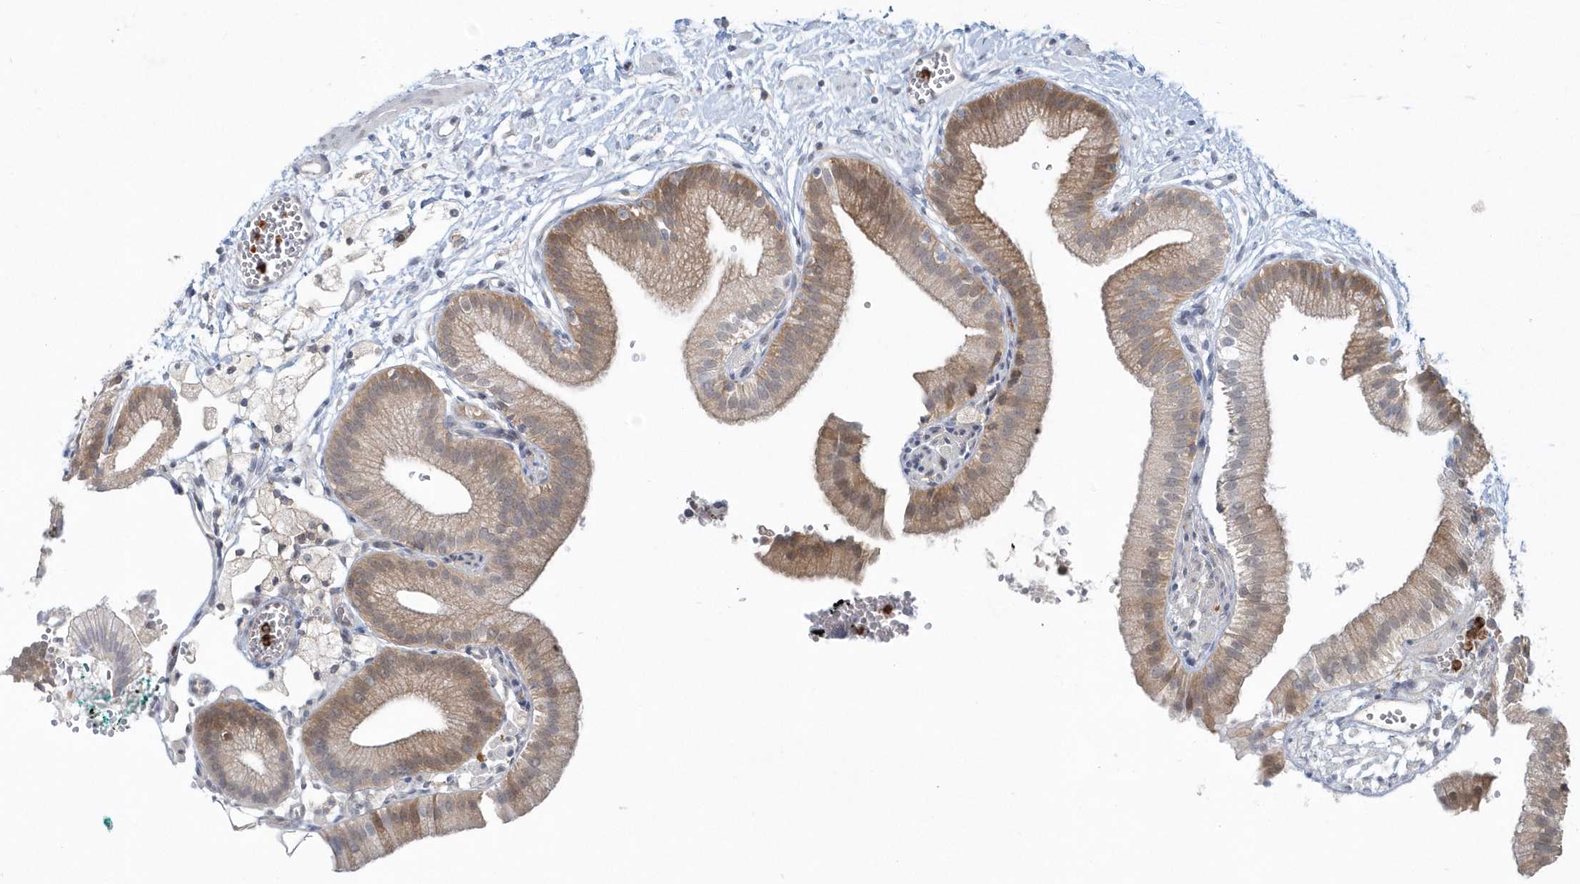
{"staining": {"intensity": "moderate", "quantity": "25%-75%", "location": "cytoplasmic/membranous"}, "tissue": "gallbladder", "cell_type": "Glandular cells", "image_type": "normal", "snomed": [{"axis": "morphology", "description": "Normal tissue, NOS"}, {"axis": "topography", "description": "Gallbladder"}], "caption": "Brown immunohistochemical staining in normal gallbladder shows moderate cytoplasmic/membranous staining in approximately 25%-75% of glandular cells. (IHC, brightfield microscopy, high magnification).", "gene": "RNF7", "patient": {"sex": "male", "age": 55}}